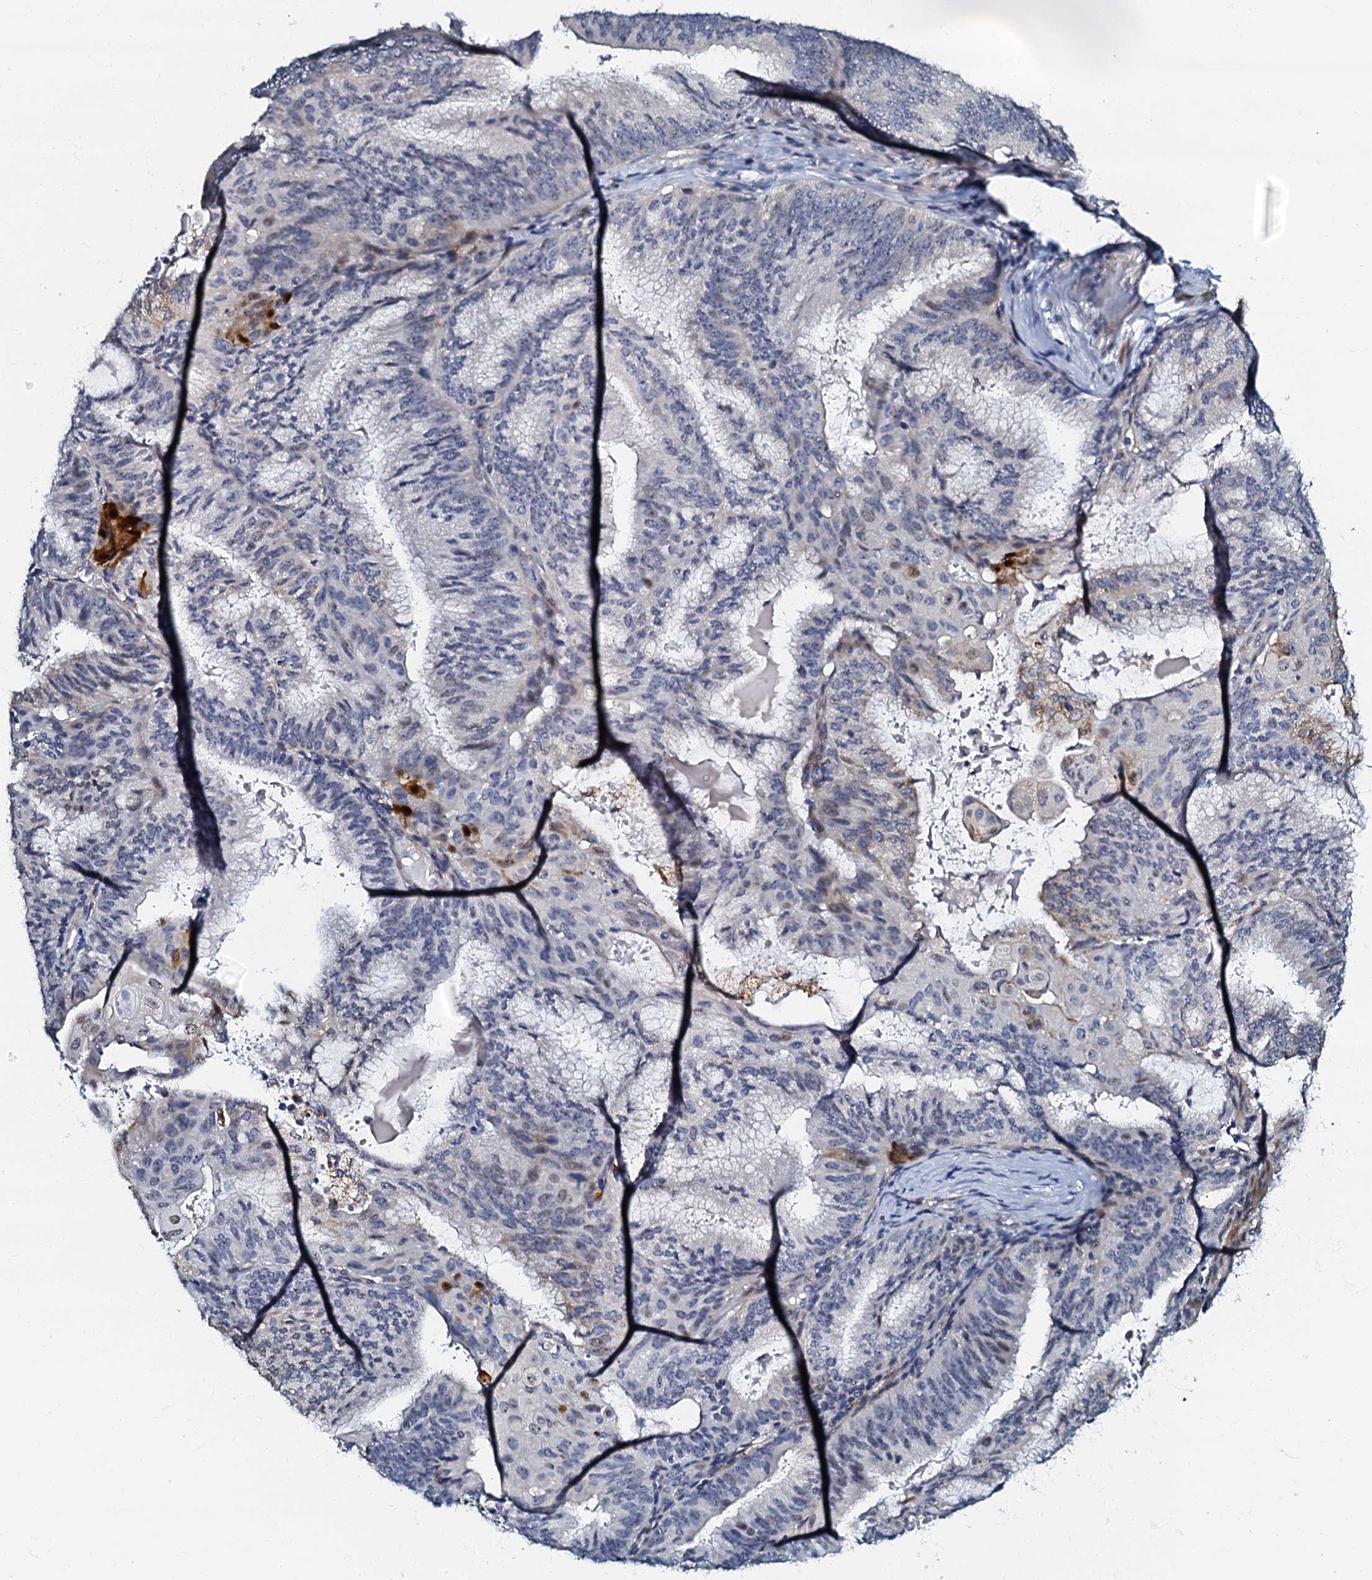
{"staining": {"intensity": "moderate", "quantity": "<25%", "location": "nuclear"}, "tissue": "endometrial cancer", "cell_type": "Tumor cells", "image_type": "cancer", "snomed": [{"axis": "morphology", "description": "Adenocarcinoma, NOS"}, {"axis": "topography", "description": "Endometrium"}], "caption": "Endometrial cancer tissue displays moderate nuclear staining in approximately <25% of tumor cells The staining was performed using DAB to visualize the protein expression in brown, while the nuclei were stained in blue with hematoxylin (Magnification: 20x).", "gene": "OLAH", "patient": {"sex": "female", "age": 49}}